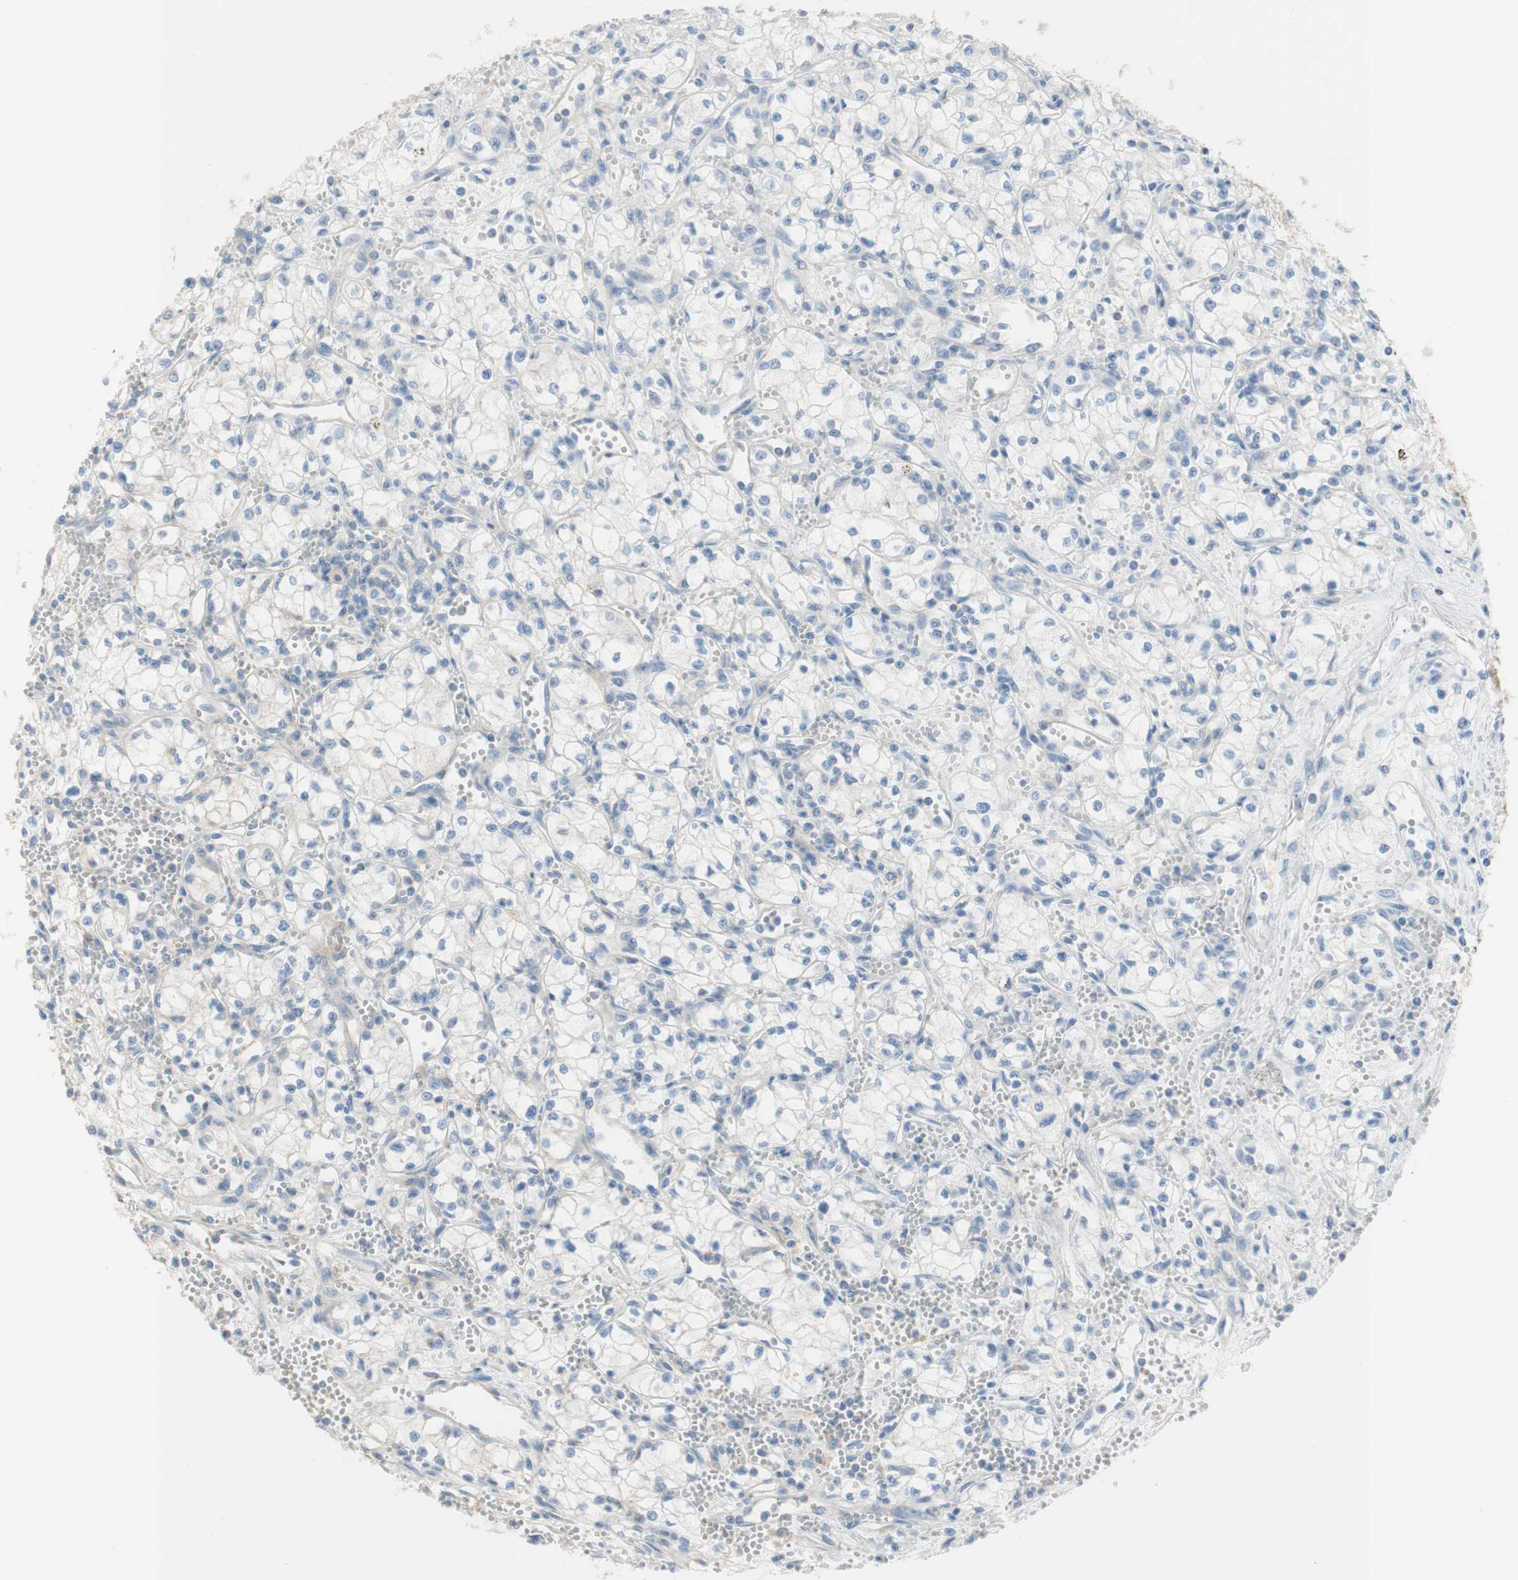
{"staining": {"intensity": "negative", "quantity": "none", "location": "none"}, "tissue": "renal cancer", "cell_type": "Tumor cells", "image_type": "cancer", "snomed": [{"axis": "morphology", "description": "Normal tissue, NOS"}, {"axis": "morphology", "description": "Adenocarcinoma, NOS"}, {"axis": "topography", "description": "Kidney"}], "caption": "IHC image of neoplastic tissue: renal cancer stained with DAB shows no significant protein expression in tumor cells.", "gene": "ATP2B1", "patient": {"sex": "male", "age": 59}}